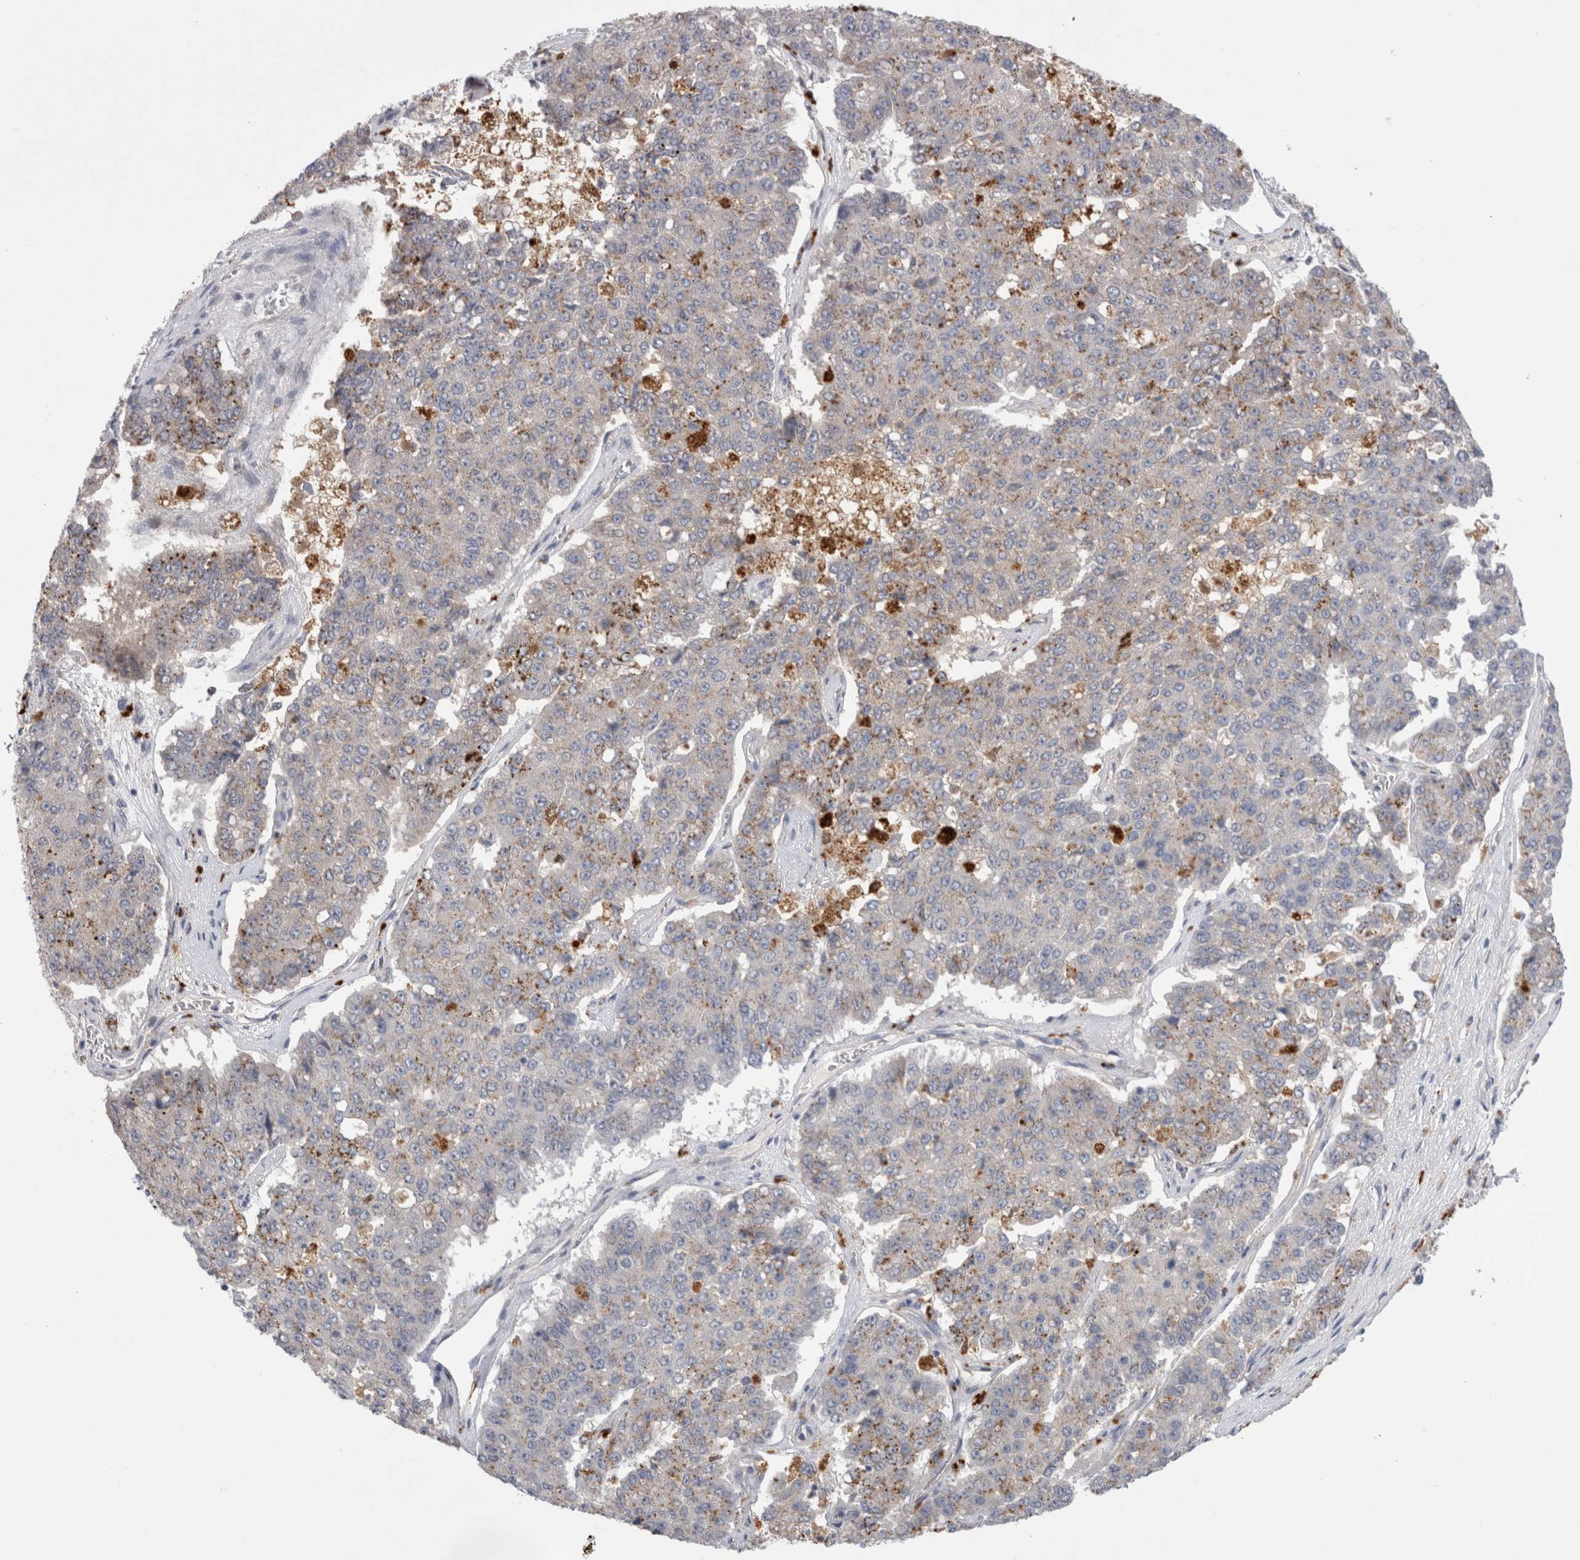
{"staining": {"intensity": "moderate", "quantity": "<25%", "location": "cytoplasmic/membranous"}, "tissue": "pancreatic cancer", "cell_type": "Tumor cells", "image_type": "cancer", "snomed": [{"axis": "morphology", "description": "Adenocarcinoma, NOS"}, {"axis": "topography", "description": "Pancreas"}], "caption": "A photomicrograph of adenocarcinoma (pancreatic) stained for a protein shows moderate cytoplasmic/membranous brown staining in tumor cells.", "gene": "EPDR1", "patient": {"sex": "male", "age": 50}}